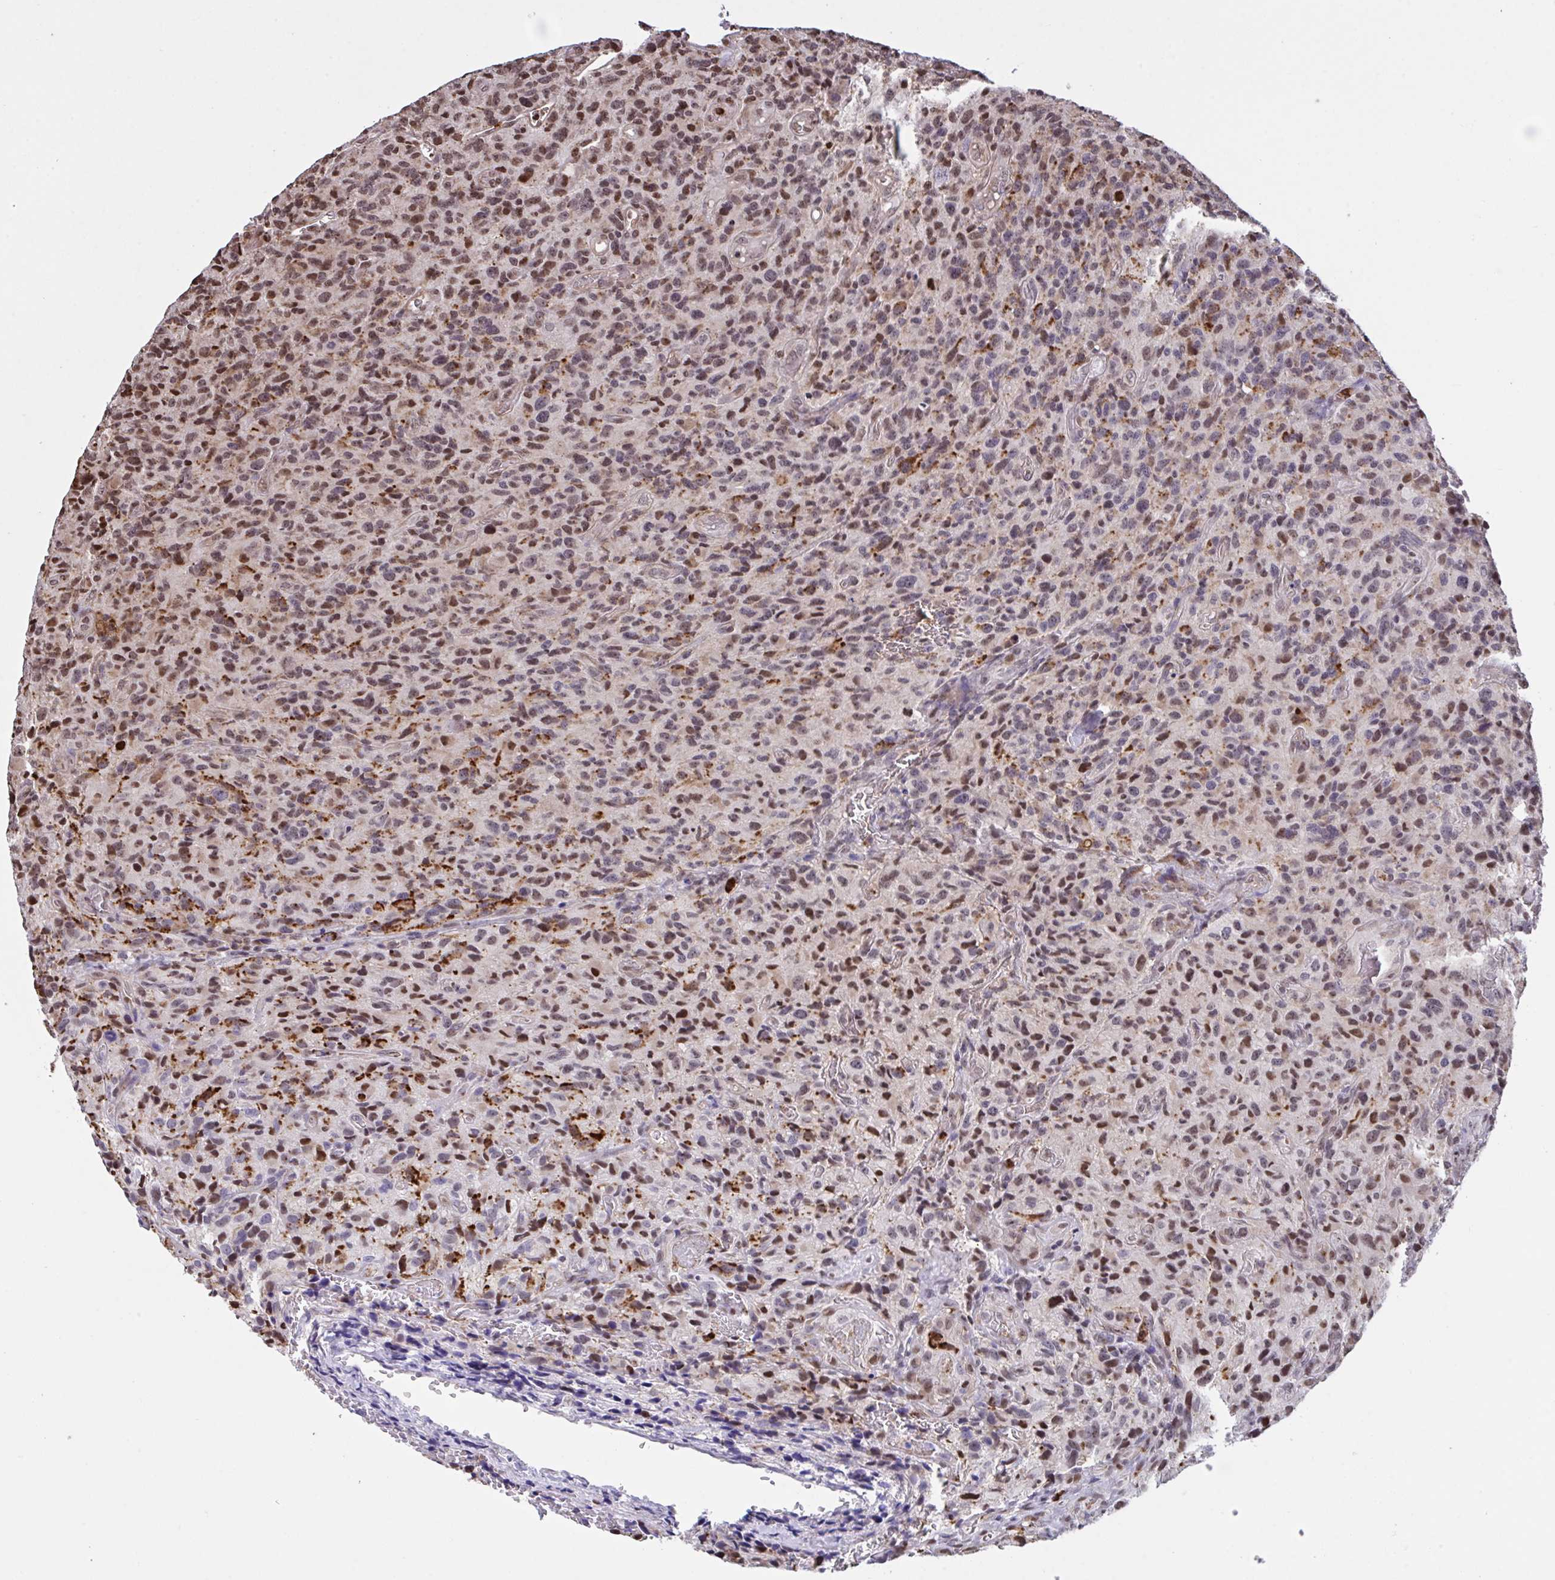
{"staining": {"intensity": "moderate", "quantity": "25%-75%", "location": "cytoplasmic/membranous,nuclear"}, "tissue": "glioma", "cell_type": "Tumor cells", "image_type": "cancer", "snomed": [{"axis": "morphology", "description": "Glioma, malignant, High grade"}, {"axis": "topography", "description": "Brain"}], "caption": "Tumor cells display medium levels of moderate cytoplasmic/membranous and nuclear expression in approximately 25%-75% of cells in high-grade glioma (malignant).", "gene": "PELI2", "patient": {"sex": "male", "age": 76}}